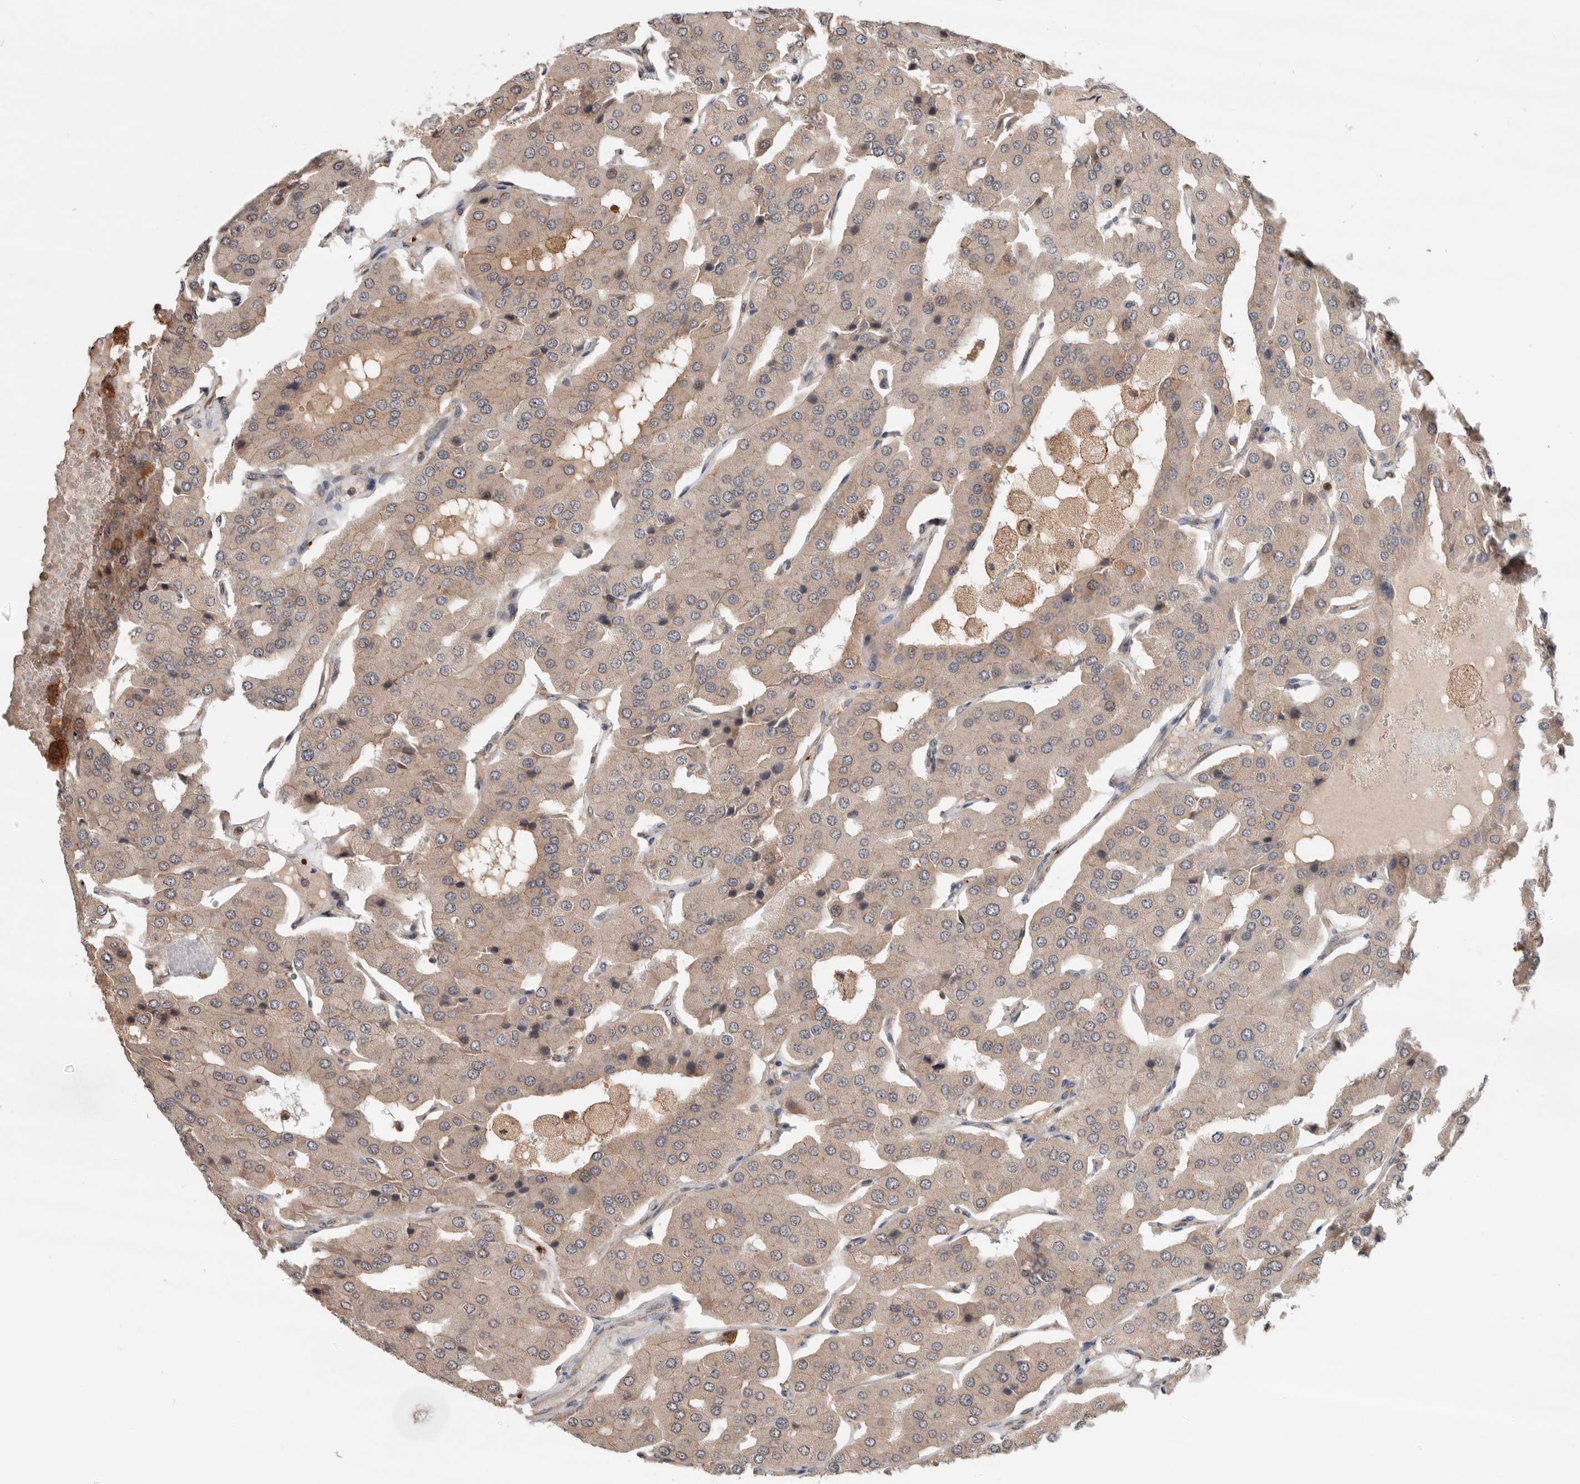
{"staining": {"intensity": "weak", "quantity": ">75%", "location": "cytoplasmic/membranous"}, "tissue": "parathyroid gland", "cell_type": "Glandular cells", "image_type": "normal", "snomed": [{"axis": "morphology", "description": "Normal tissue, NOS"}, {"axis": "morphology", "description": "Adenoma, NOS"}, {"axis": "topography", "description": "Parathyroid gland"}], "caption": "Immunohistochemistry (IHC) image of benign parathyroid gland: human parathyroid gland stained using immunohistochemistry reveals low levels of weak protein expression localized specifically in the cytoplasmic/membranous of glandular cells, appearing as a cytoplasmic/membranous brown color.", "gene": "CDC42BPB", "patient": {"sex": "female", "age": 86}}